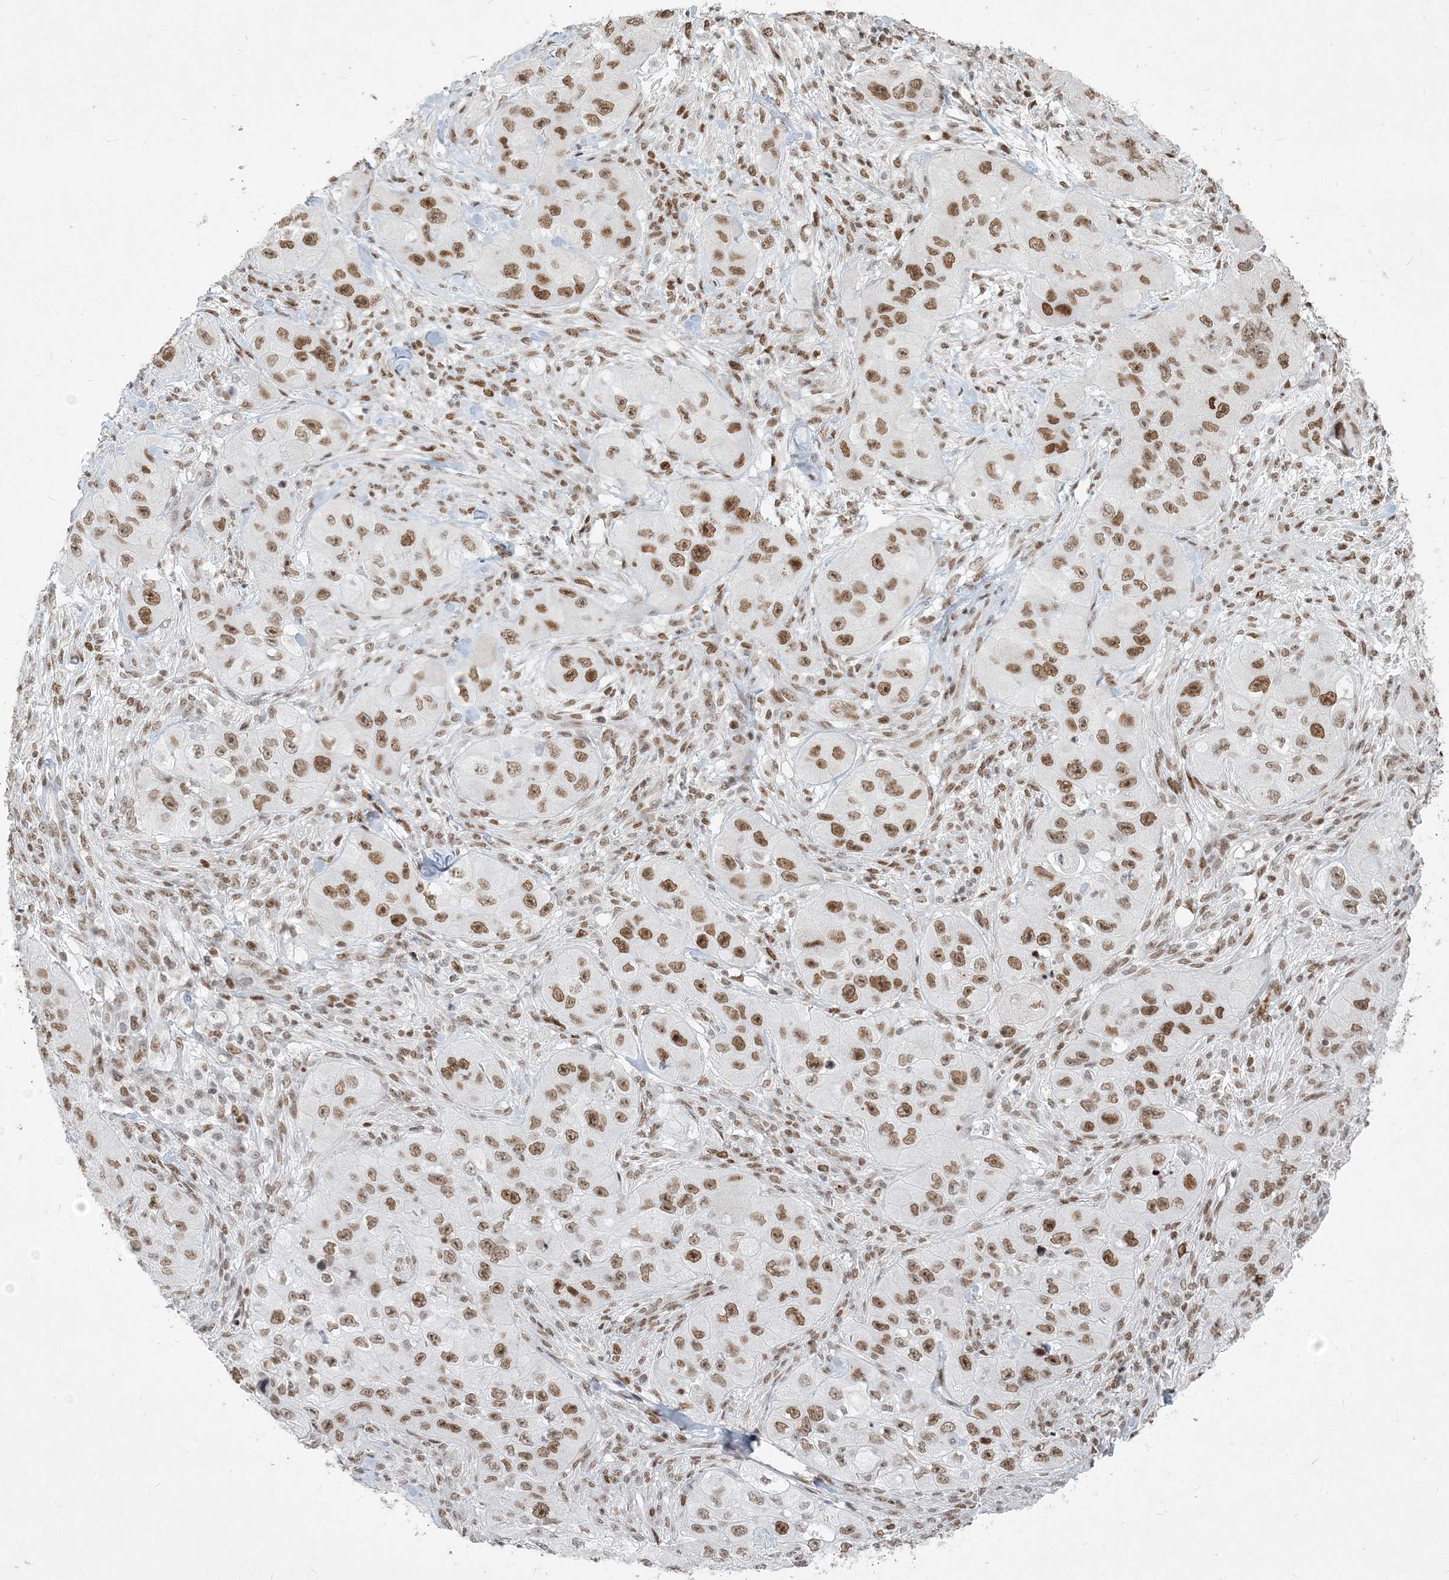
{"staining": {"intensity": "moderate", "quantity": ">75%", "location": "nuclear"}, "tissue": "skin cancer", "cell_type": "Tumor cells", "image_type": "cancer", "snomed": [{"axis": "morphology", "description": "Squamous cell carcinoma, NOS"}, {"axis": "topography", "description": "Skin"}, {"axis": "topography", "description": "Subcutis"}], "caption": "IHC (DAB (3,3'-diaminobenzidine)) staining of human skin squamous cell carcinoma reveals moderate nuclear protein expression in approximately >75% of tumor cells.", "gene": "BAZ1B", "patient": {"sex": "male", "age": 73}}